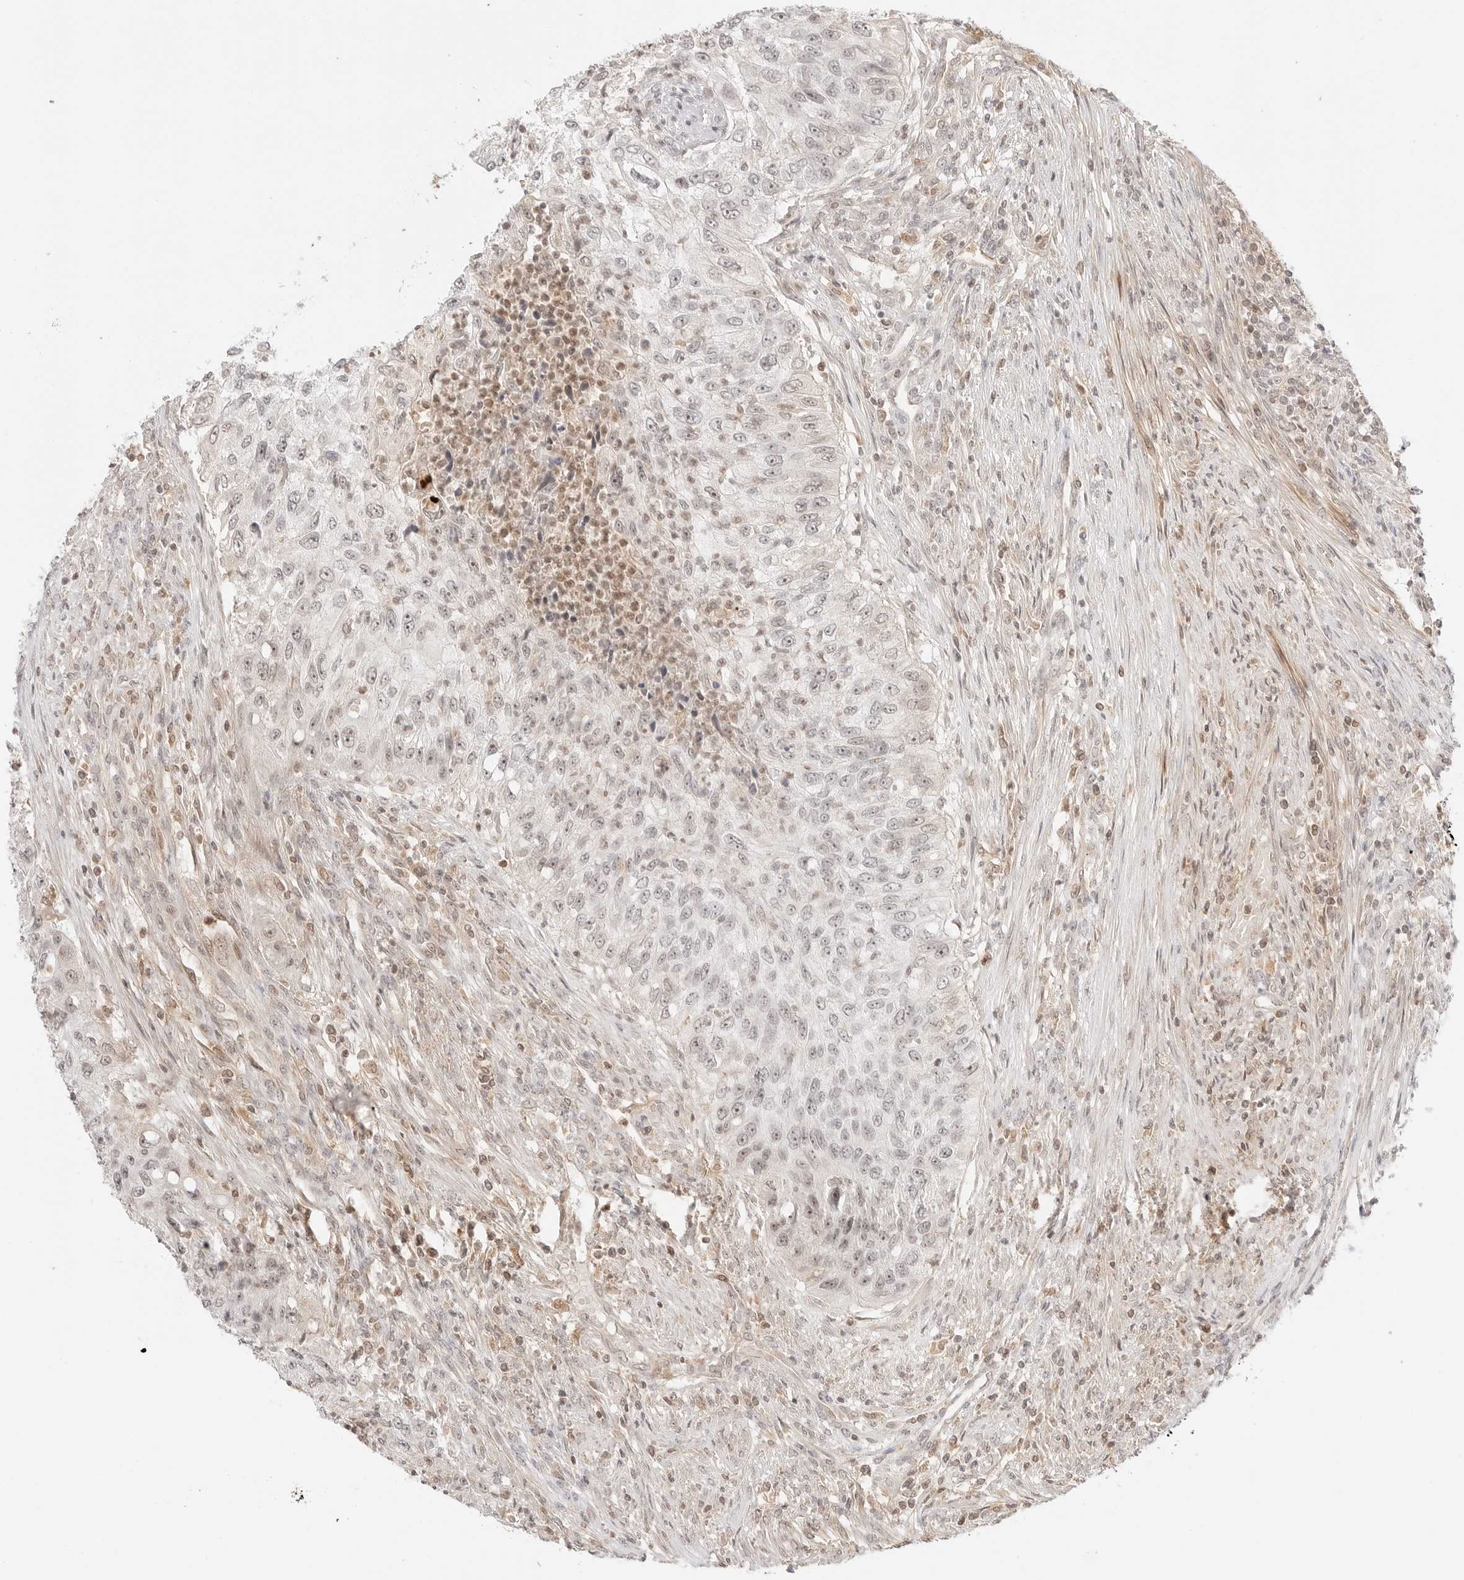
{"staining": {"intensity": "weak", "quantity": "25%-75%", "location": "nuclear"}, "tissue": "urothelial cancer", "cell_type": "Tumor cells", "image_type": "cancer", "snomed": [{"axis": "morphology", "description": "Urothelial carcinoma, High grade"}, {"axis": "topography", "description": "Urinary bladder"}], "caption": "Urothelial cancer tissue shows weak nuclear staining in approximately 25%-75% of tumor cells, visualized by immunohistochemistry.", "gene": "RPS6KL1", "patient": {"sex": "female", "age": 60}}